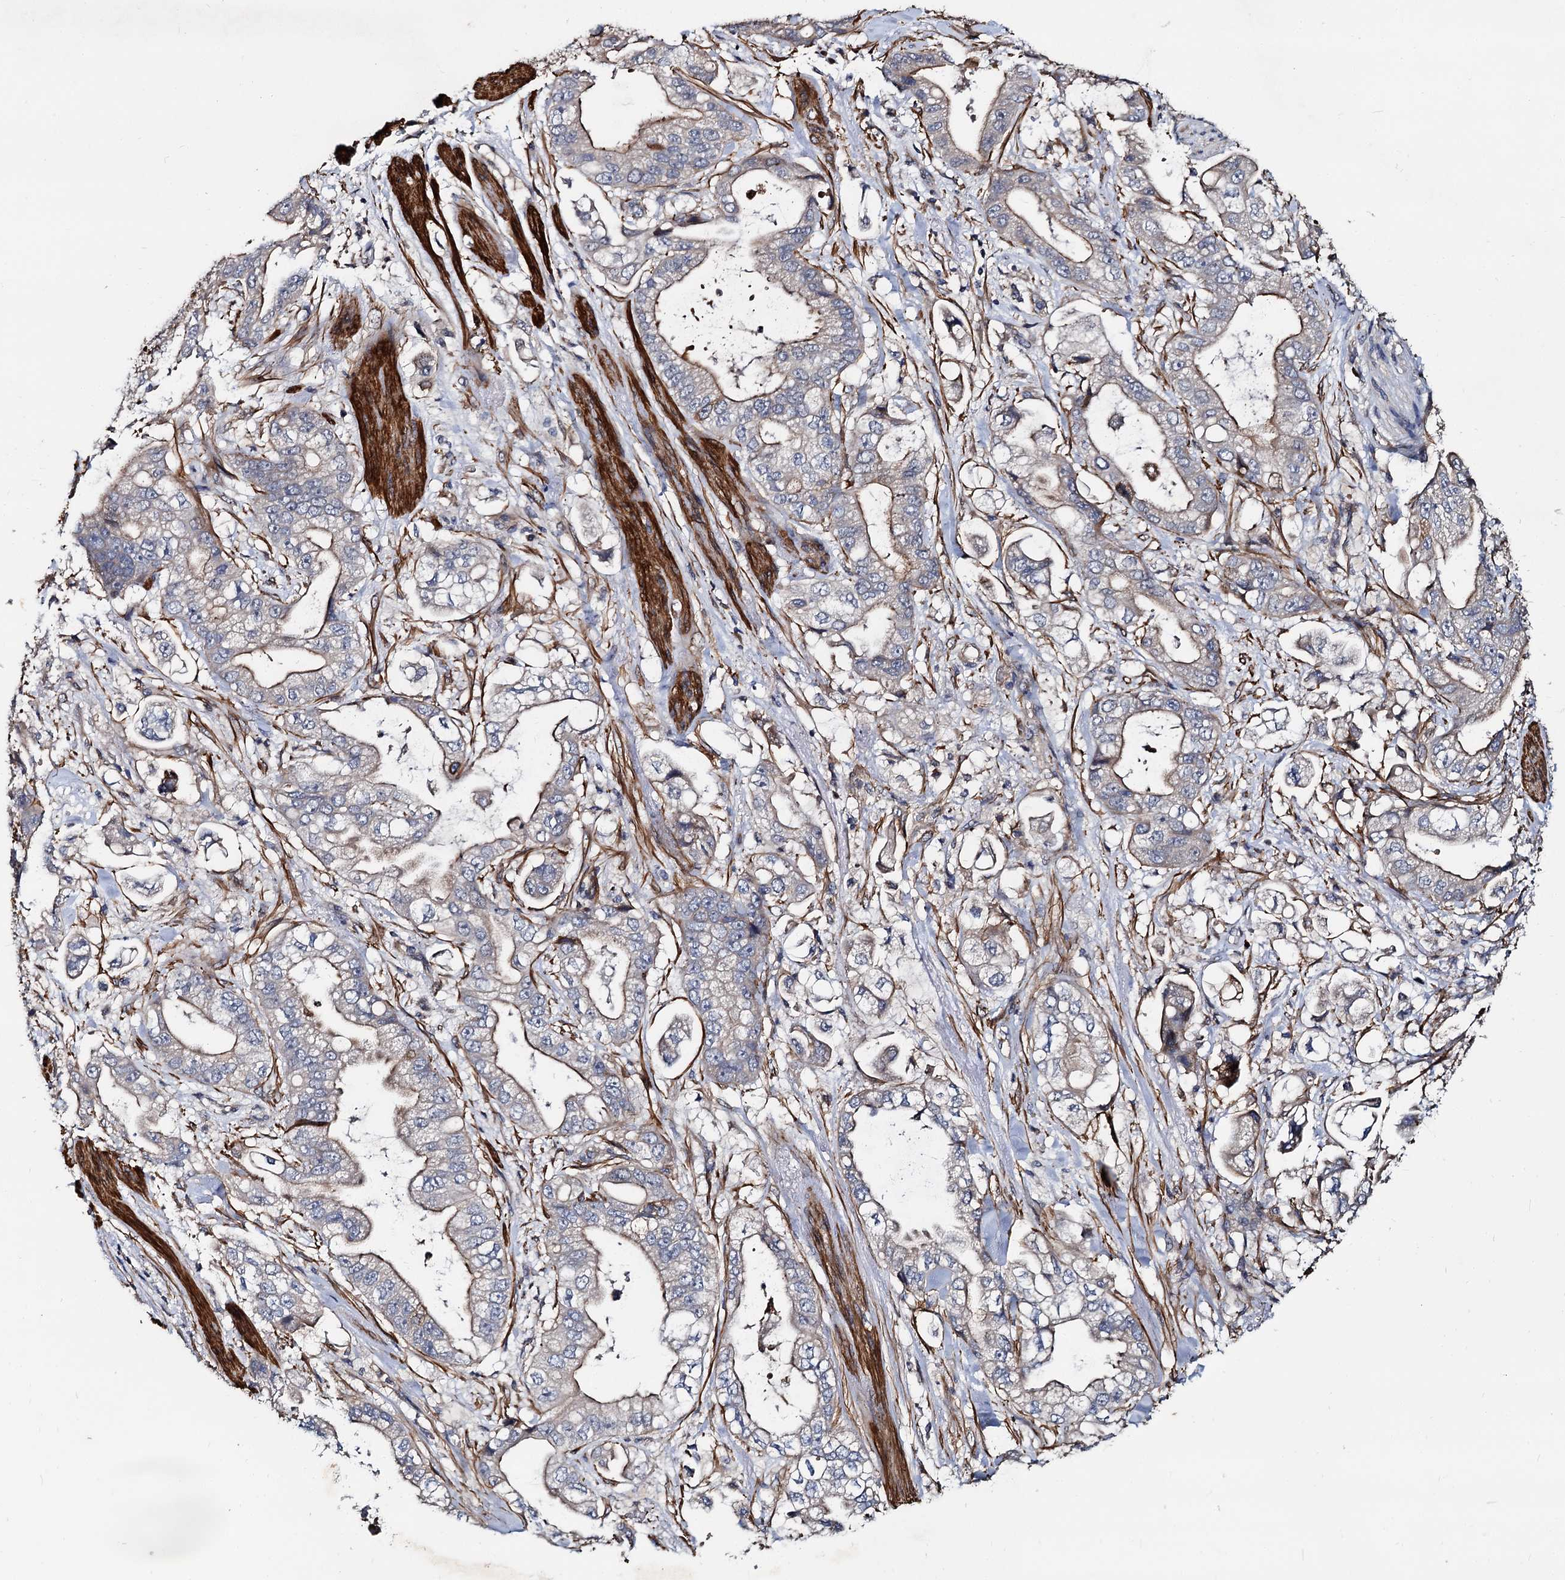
{"staining": {"intensity": "weak", "quantity": "<25%", "location": "cytoplasmic/membranous"}, "tissue": "stomach cancer", "cell_type": "Tumor cells", "image_type": "cancer", "snomed": [{"axis": "morphology", "description": "Adenocarcinoma, NOS"}, {"axis": "topography", "description": "Stomach"}], "caption": "Immunohistochemistry micrograph of human stomach cancer (adenocarcinoma) stained for a protein (brown), which reveals no positivity in tumor cells.", "gene": "ISM2", "patient": {"sex": "male", "age": 62}}